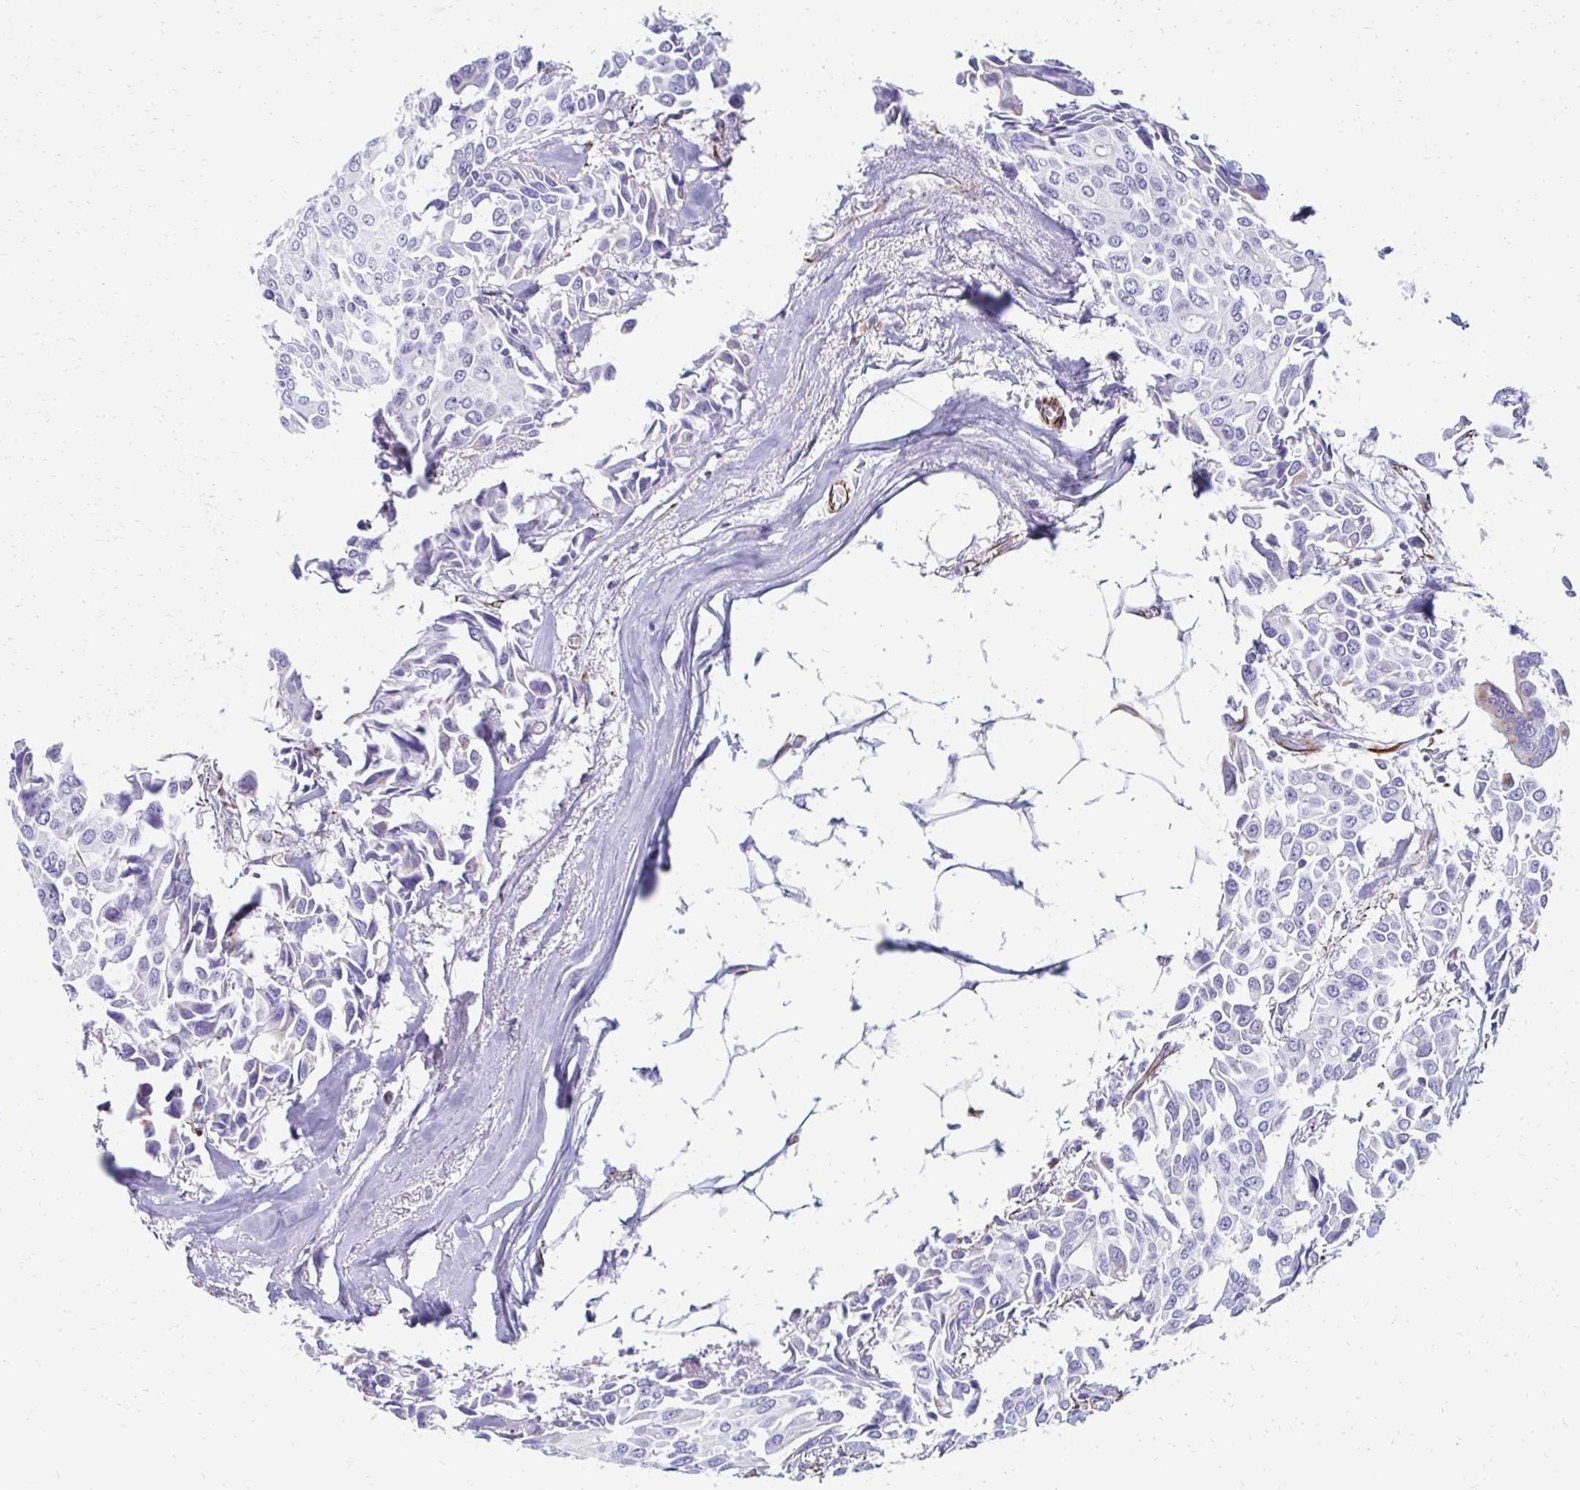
{"staining": {"intensity": "negative", "quantity": "none", "location": "none"}, "tissue": "breast cancer", "cell_type": "Tumor cells", "image_type": "cancer", "snomed": [{"axis": "morphology", "description": "Duct carcinoma"}, {"axis": "topography", "description": "Breast"}], "caption": "This is an immunohistochemistry histopathology image of breast cancer (infiltrating ductal carcinoma). There is no positivity in tumor cells.", "gene": "TMEM54", "patient": {"sex": "female", "age": 54}}